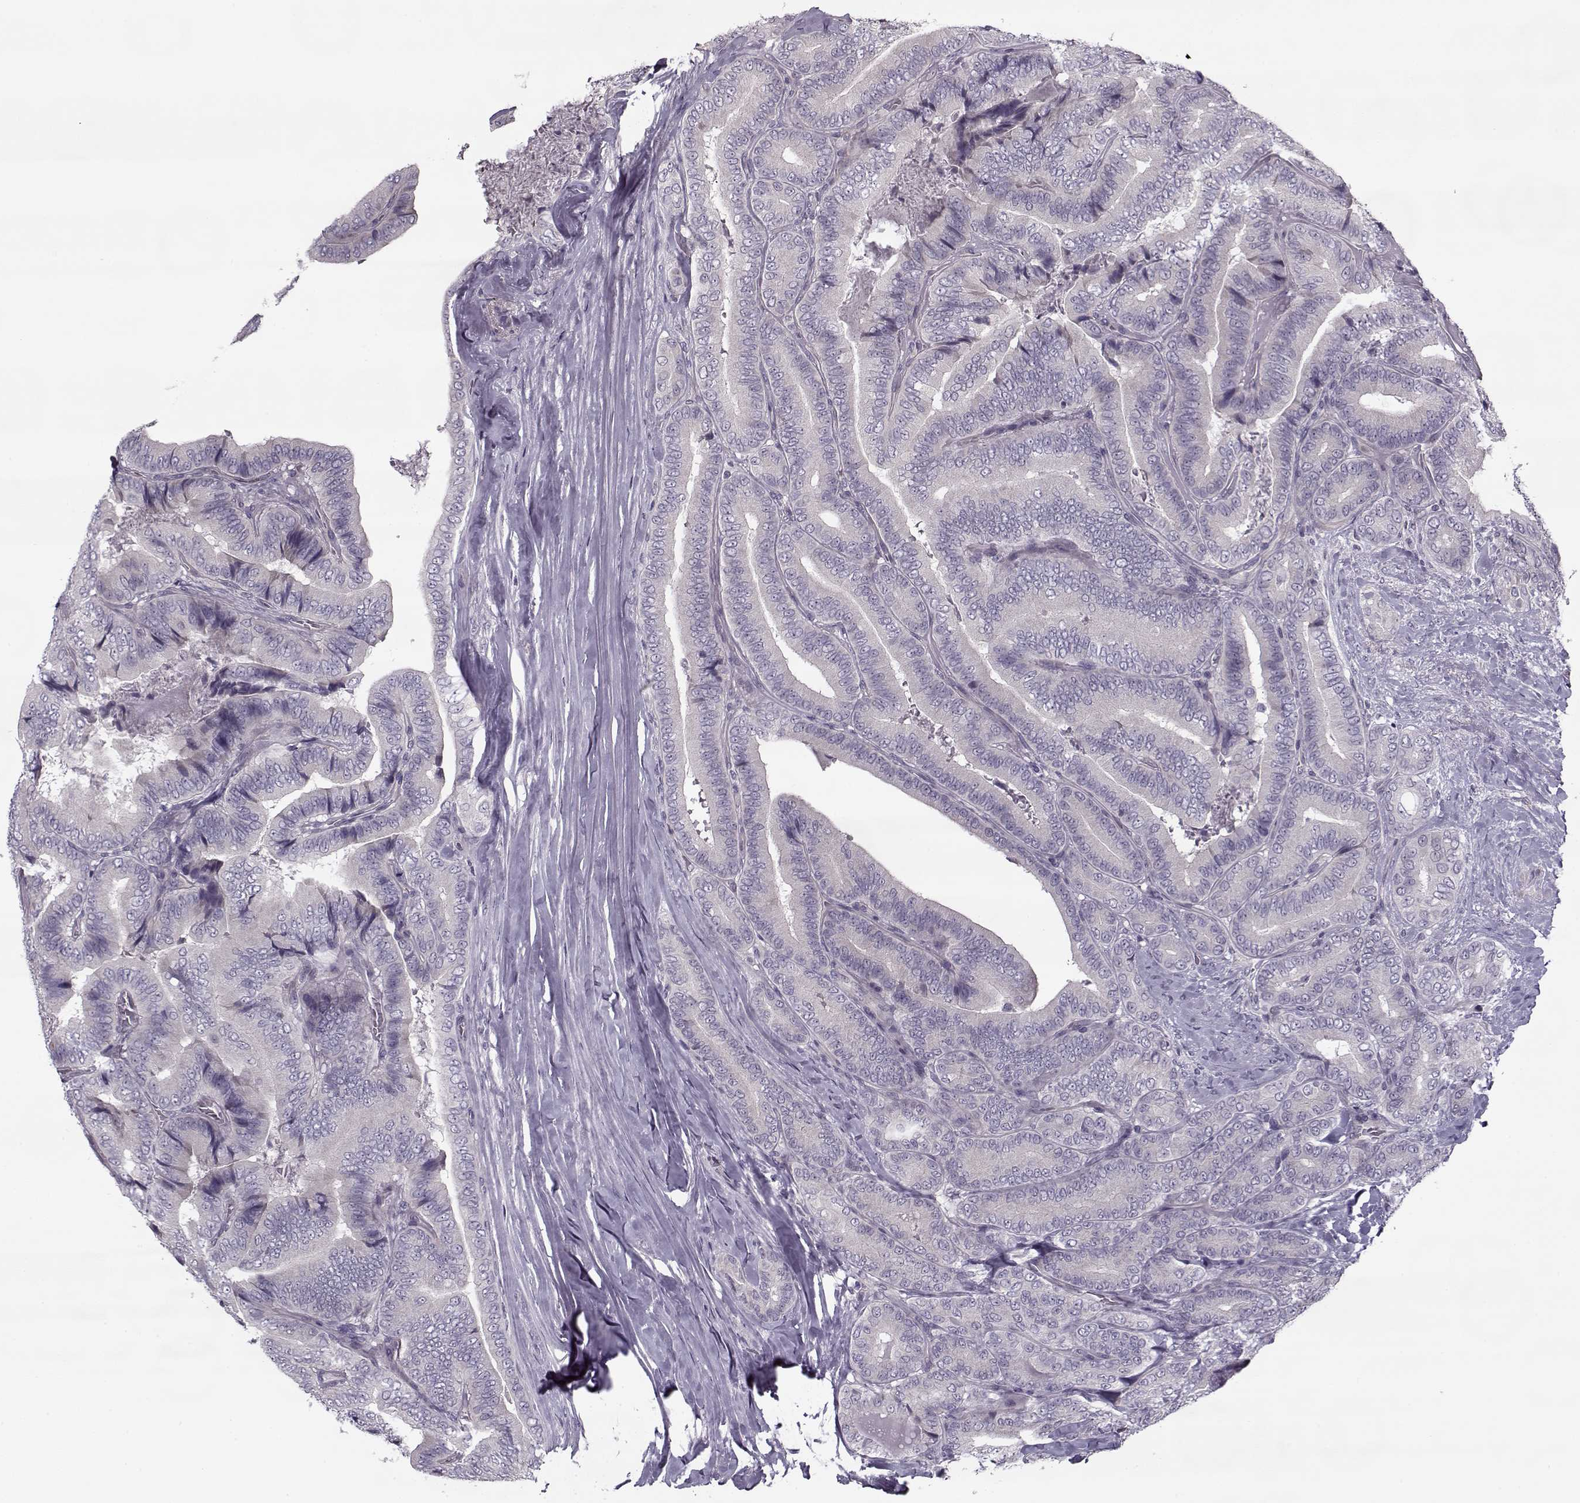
{"staining": {"intensity": "negative", "quantity": "none", "location": "none"}, "tissue": "thyroid cancer", "cell_type": "Tumor cells", "image_type": "cancer", "snomed": [{"axis": "morphology", "description": "Papillary adenocarcinoma, NOS"}, {"axis": "topography", "description": "Thyroid gland"}], "caption": "A high-resolution micrograph shows IHC staining of thyroid papillary adenocarcinoma, which exhibits no significant expression in tumor cells.", "gene": "PNMT", "patient": {"sex": "male", "age": 61}}